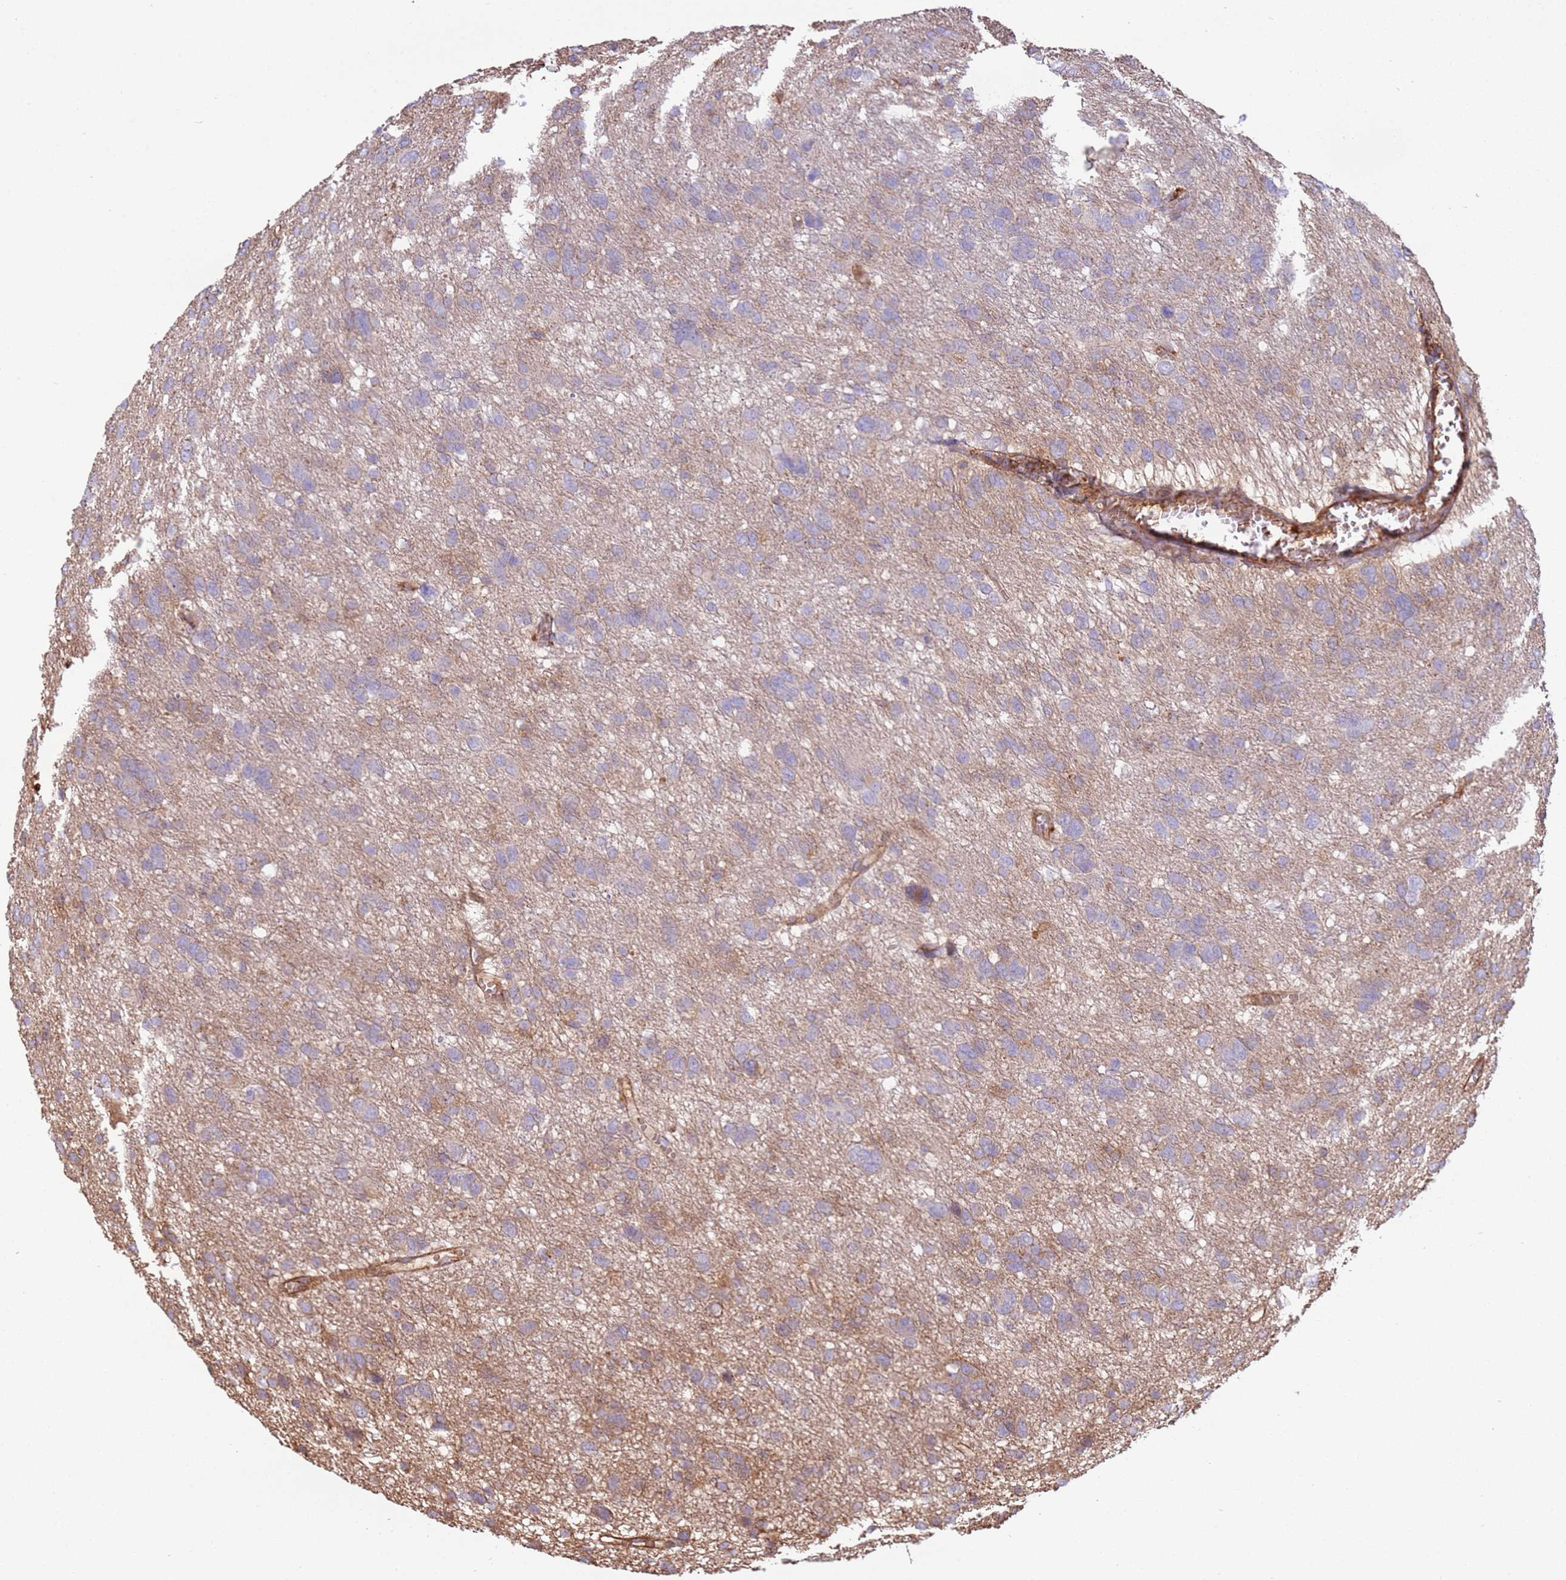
{"staining": {"intensity": "weak", "quantity": "<25%", "location": "cytoplasmic/membranous"}, "tissue": "glioma", "cell_type": "Tumor cells", "image_type": "cancer", "snomed": [{"axis": "morphology", "description": "Glioma, malignant, High grade"}, {"axis": "topography", "description": "Brain"}], "caption": "This image is of malignant glioma (high-grade) stained with immunohistochemistry (IHC) to label a protein in brown with the nuclei are counter-stained blue. There is no expression in tumor cells.", "gene": "NDUFAF4", "patient": {"sex": "female", "age": 59}}